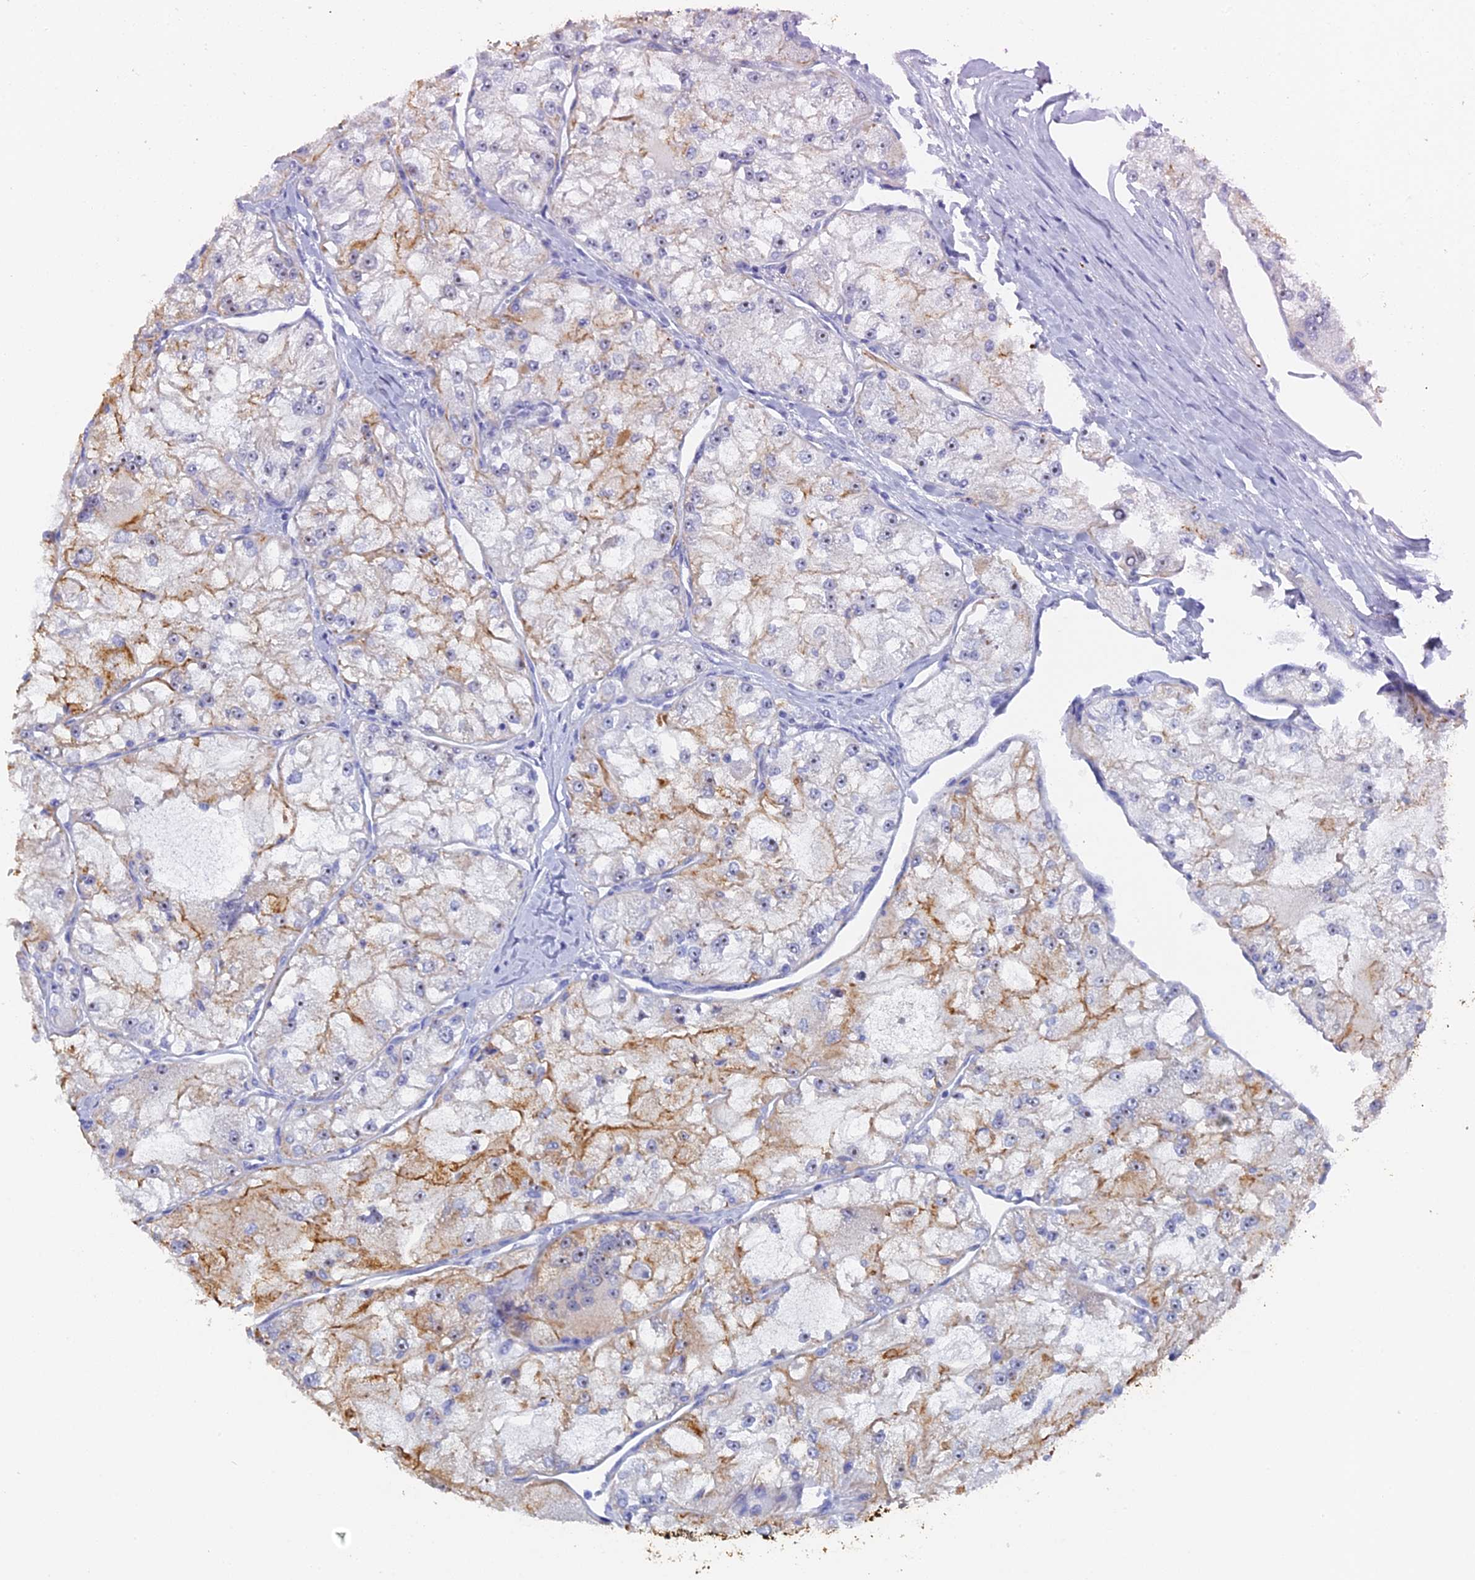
{"staining": {"intensity": "moderate", "quantity": "<25%", "location": "cytoplasmic/membranous"}, "tissue": "renal cancer", "cell_type": "Tumor cells", "image_type": "cancer", "snomed": [{"axis": "morphology", "description": "Adenocarcinoma, NOS"}, {"axis": "topography", "description": "Kidney"}], "caption": "About <25% of tumor cells in human renal cancer (adenocarcinoma) demonstrate moderate cytoplasmic/membranous protein expression as visualized by brown immunohistochemical staining.", "gene": "SRFBP1", "patient": {"sex": "female", "age": 72}}